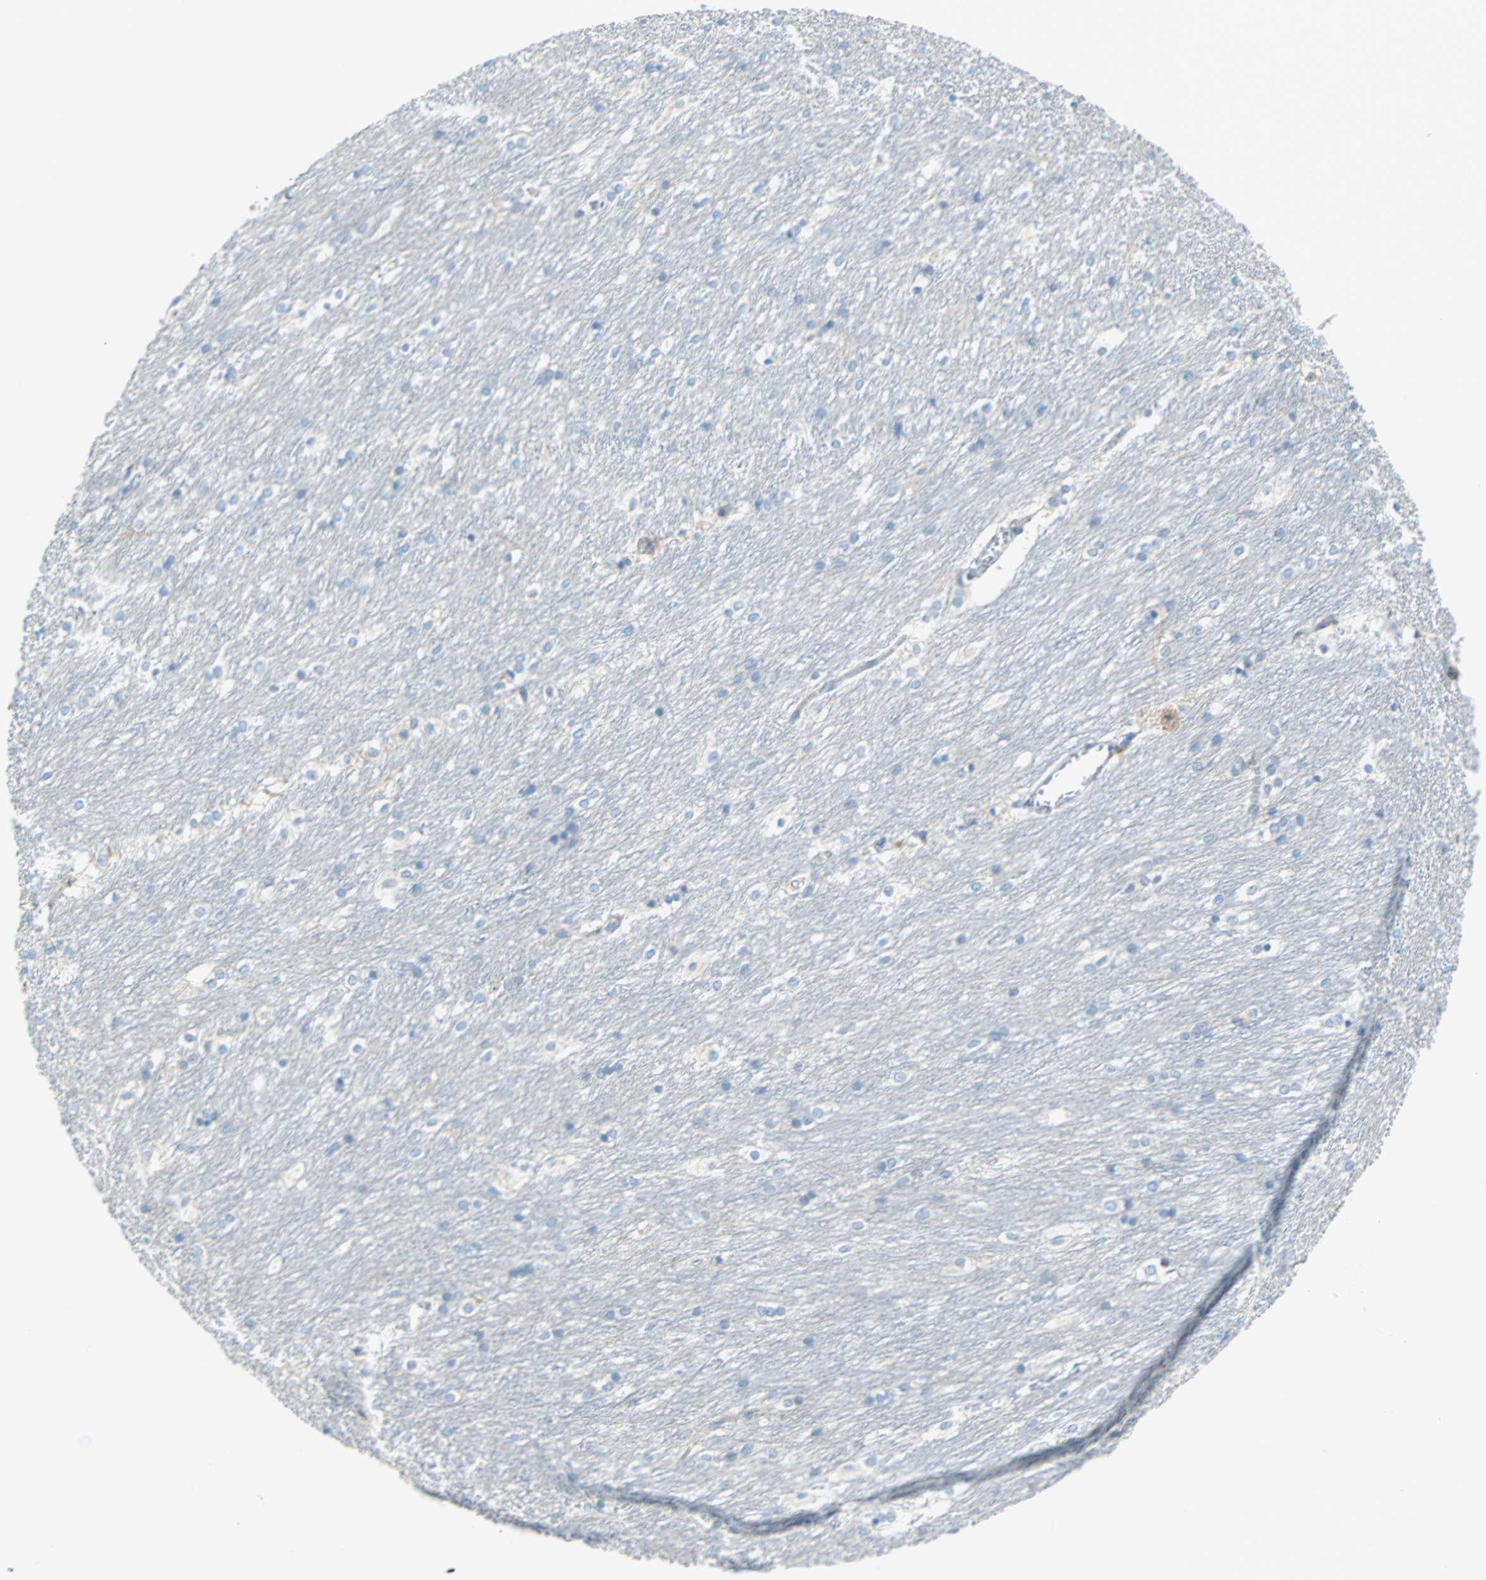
{"staining": {"intensity": "negative", "quantity": "none", "location": "none"}, "tissue": "caudate", "cell_type": "Glial cells", "image_type": "normal", "snomed": [{"axis": "morphology", "description": "Normal tissue, NOS"}, {"axis": "topography", "description": "Lateral ventricle wall"}], "caption": "The histopathology image exhibits no staining of glial cells in unremarkable caudate. (Brightfield microscopy of DAB (3,3'-diaminobenzidine) immunohistochemistry (IHC) at high magnification).", "gene": "CLEC4A", "patient": {"sex": "female", "age": 19}}